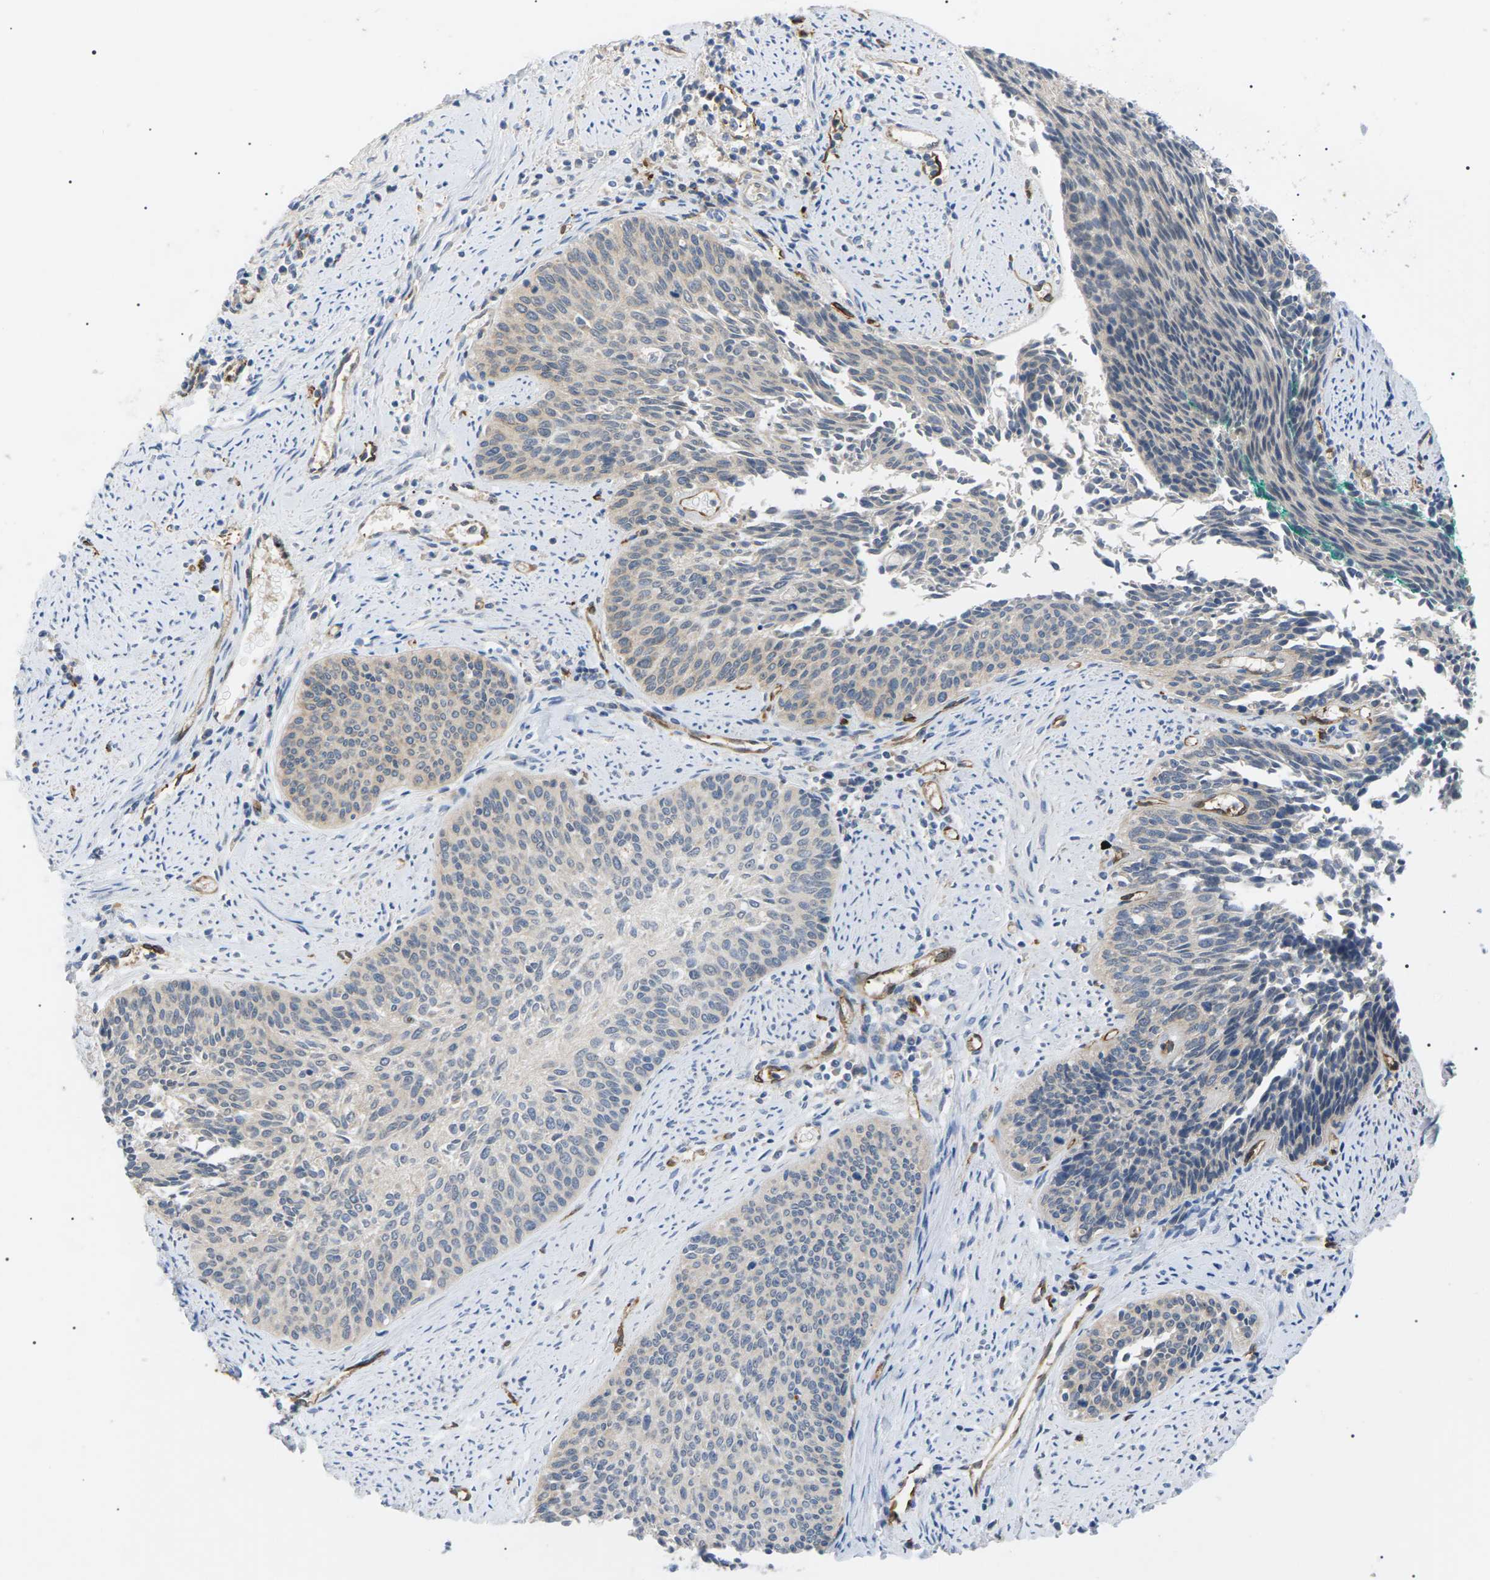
{"staining": {"intensity": "negative", "quantity": "none", "location": "none"}, "tissue": "cervical cancer", "cell_type": "Tumor cells", "image_type": "cancer", "snomed": [{"axis": "morphology", "description": "Squamous cell carcinoma, NOS"}, {"axis": "topography", "description": "Cervix"}], "caption": "This is an immunohistochemistry (IHC) micrograph of cervical squamous cell carcinoma. There is no staining in tumor cells.", "gene": "TMTC4", "patient": {"sex": "female", "age": 55}}